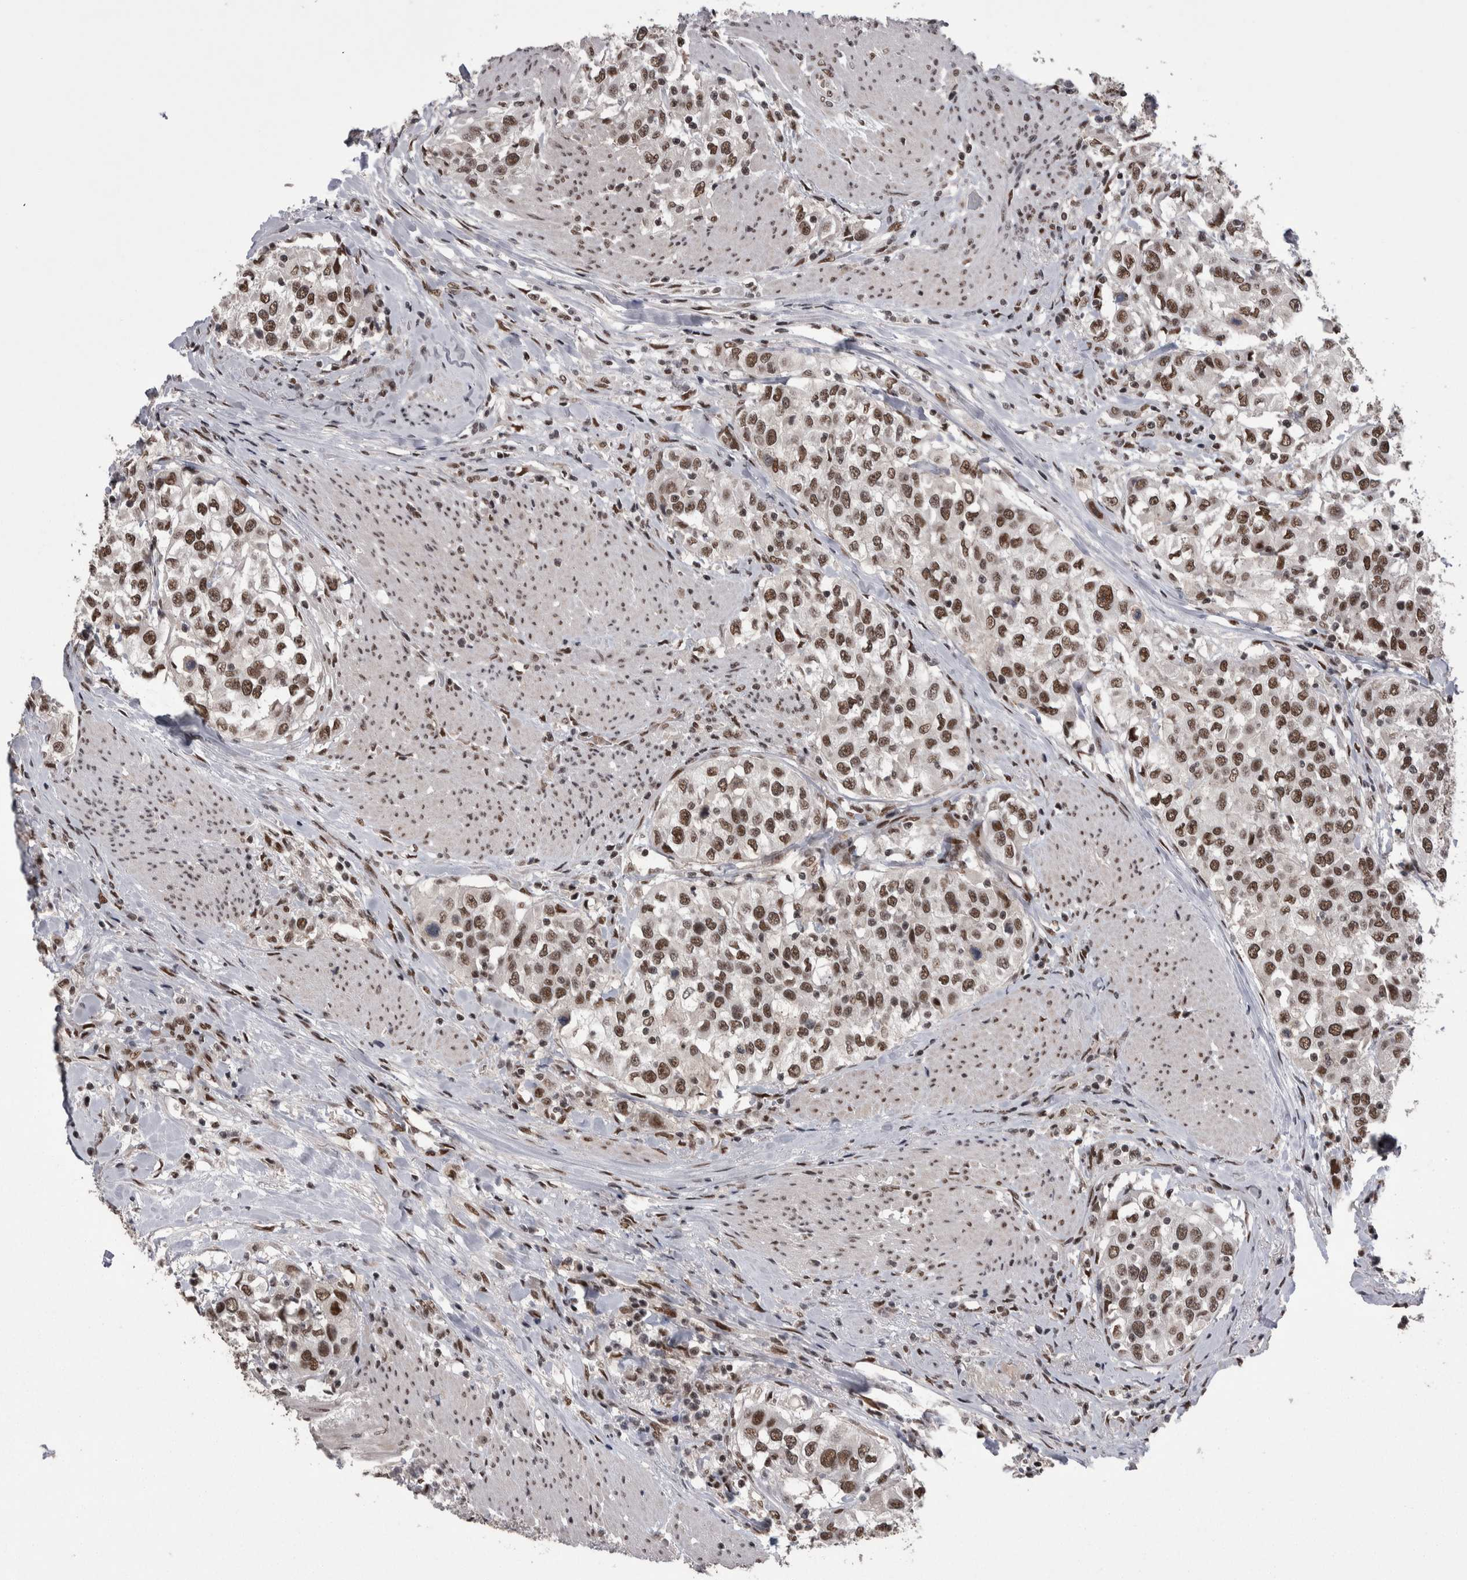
{"staining": {"intensity": "strong", "quantity": ">75%", "location": "nuclear"}, "tissue": "urothelial cancer", "cell_type": "Tumor cells", "image_type": "cancer", "snomed": [{"axis": "morphology", "description": "Urothelial carcinoma, High grade"}, {"axis": "topography", "description": "Urinary bladder"}], "caption": "Immunohistochemistry (IHC) photomicrograph of human urothelial cancer stained for a protein (brown), which exhibits high levels of strong nuclear expression in about >75% of tumor cells.", "gene": "DMTF1", "patient": {"sex": "female", "age": 80}}